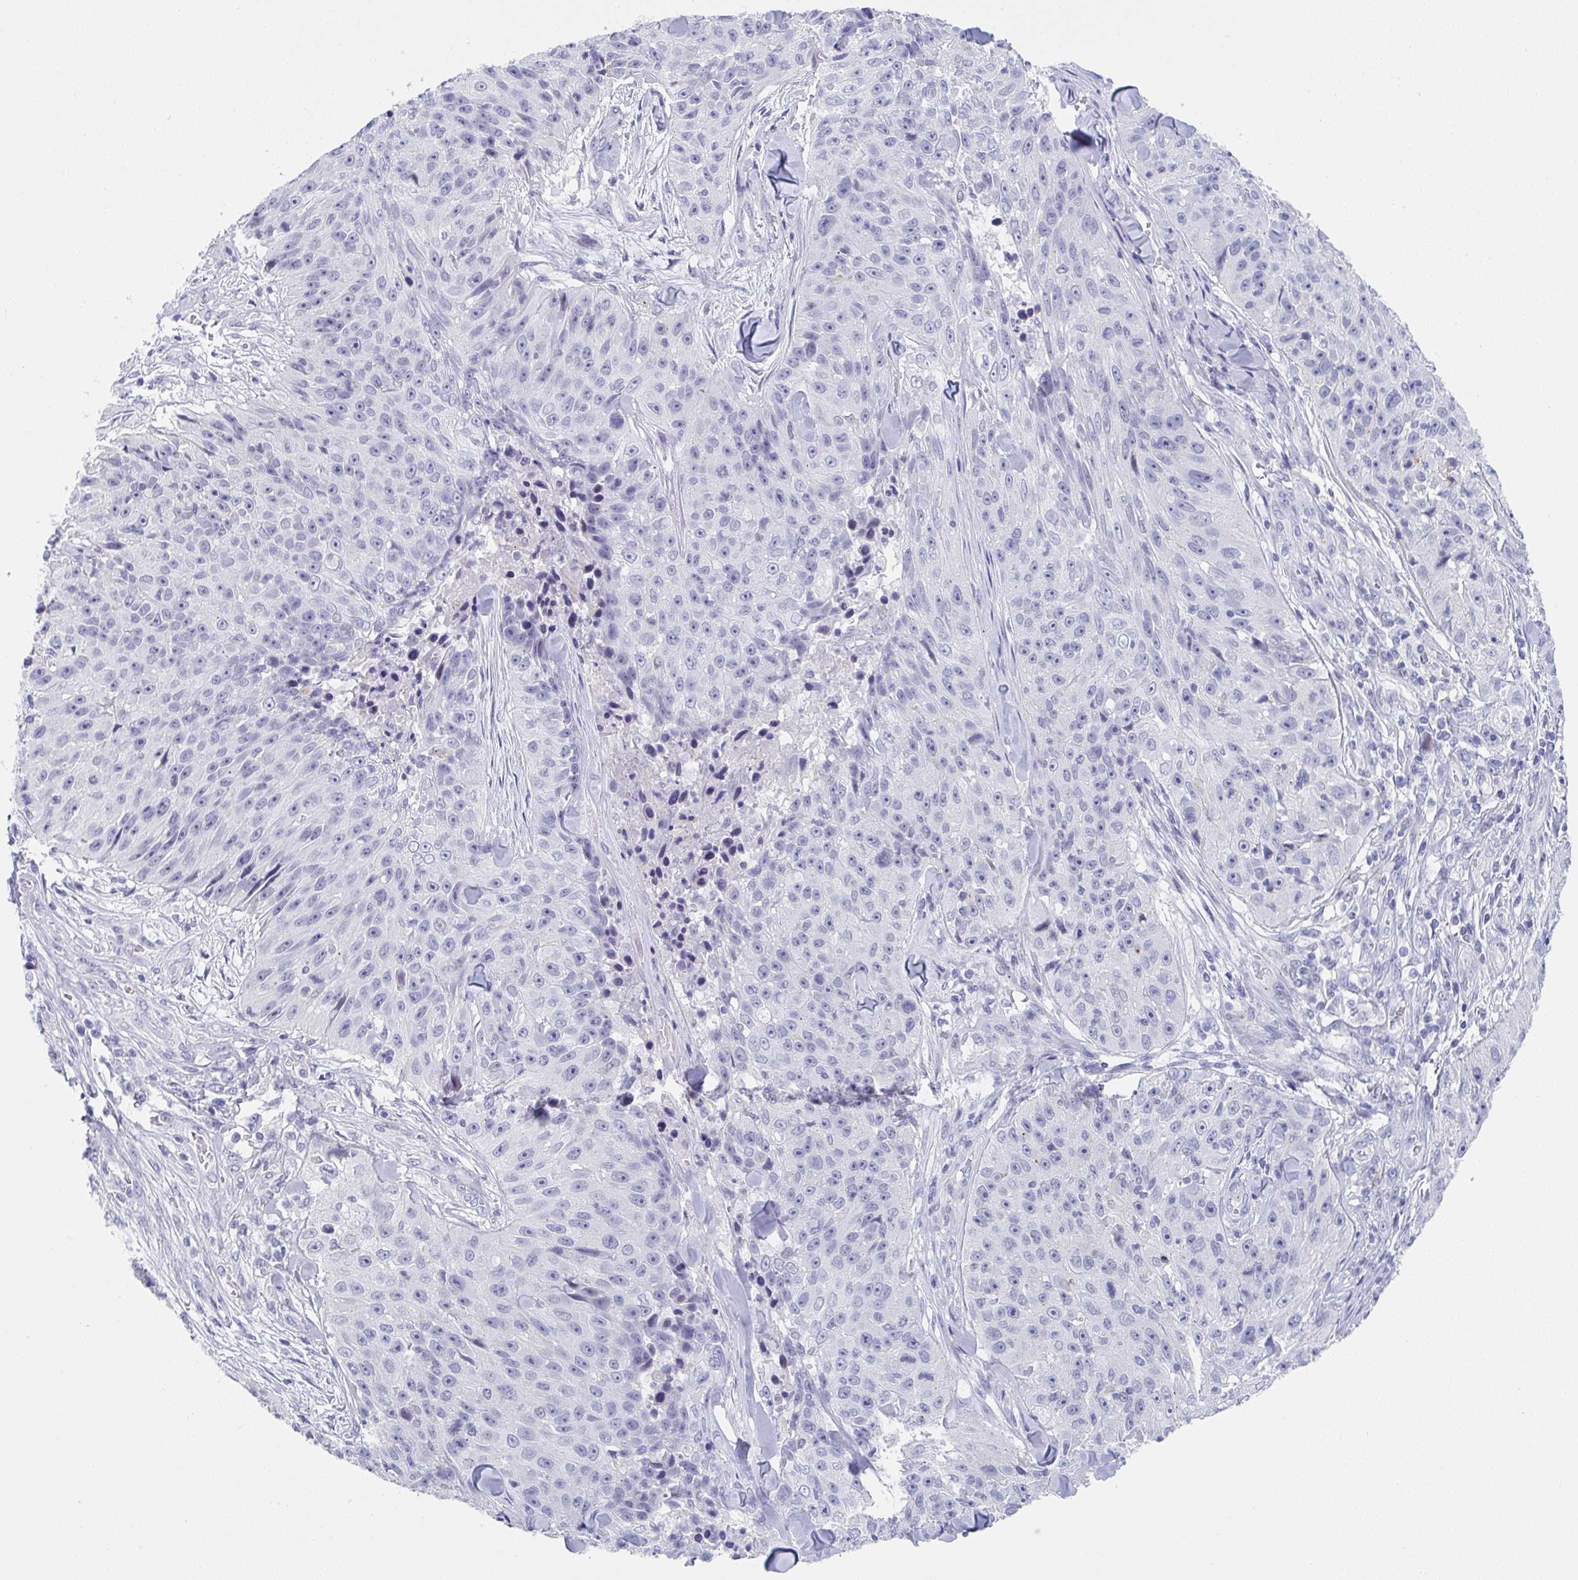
{"staining": {"intensity": "negative", "quantity": "none", "location": "none"}, "tissue": "skin cancer", "cell_type": "Tumor cells", "image_type": "cancer", "snomed": [{"axis": "morphology", "description": "Squamous cell carcinoma, NOS"}, {"axis": "topography", "description": "Skin"}], "caption": "Immunohistochemistry of skin cancer exhibits no staining in tumor cells.", "gene": "TNFRSF8", "patient": {"sex": "female", "age": 87}}